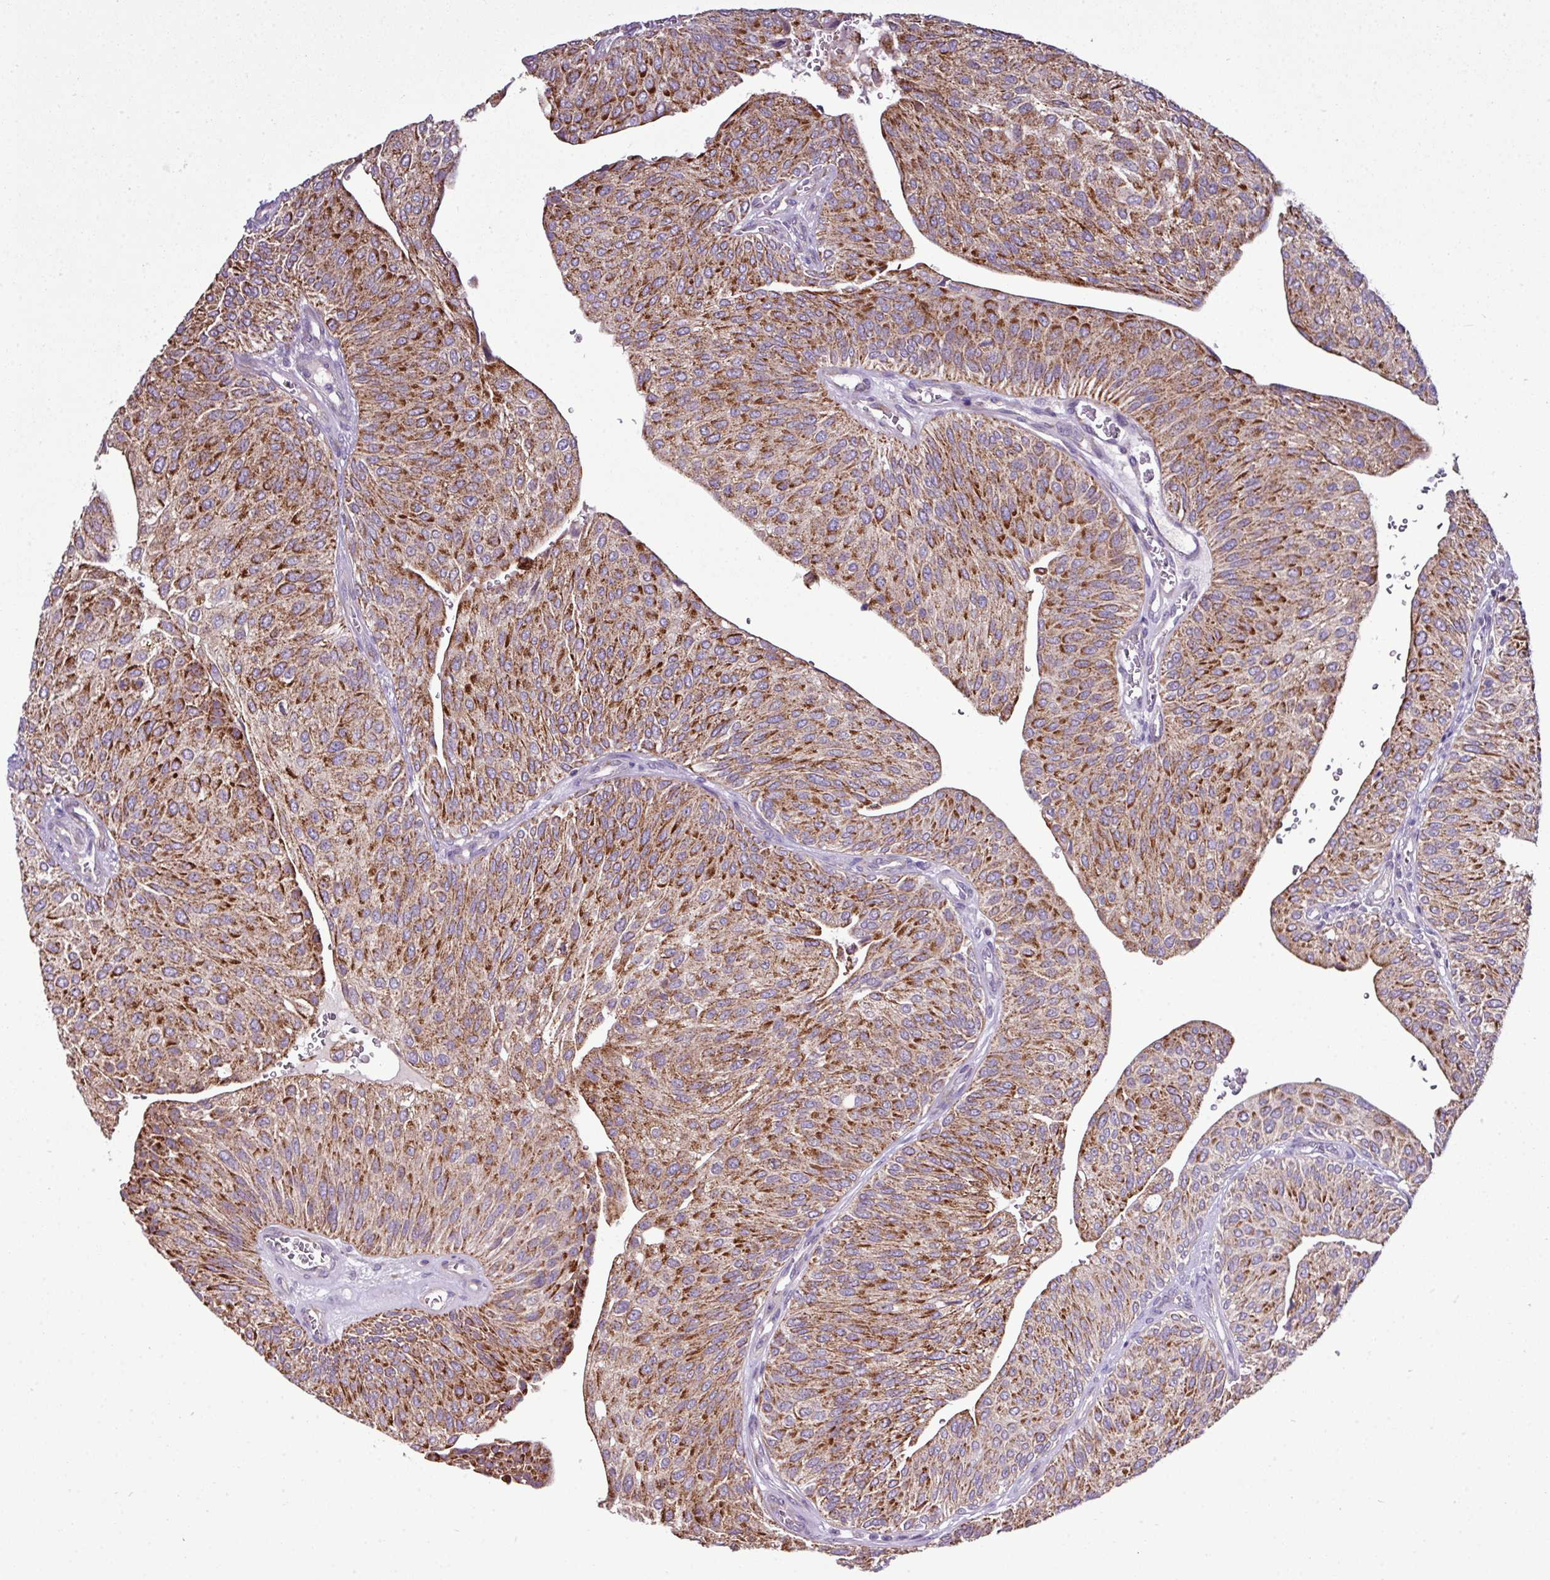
{"staining": {"intensity": "strong", "quantity": ">75%", "location": "cytoplasmic/membranous"}, "tissue": "urothelial cancer", "cell_type": "Tumor cells", "image_type": "cancer", "snomed": [{"axis": "morphology", "description": "Urothelial carcinoma, NOS"}, {"axis": "topography", "description": "Urinary bladder"}], "caption": "High-magnification brightfield microscopy of transitional cell carcinoma stained with DAB (brown) and counterstained with hematoxylin (blue). tumor cells exhibit strong cytoplasmic/membranous positivity is identified in approximately>75% of cells.", "gene": "AGAP5", "patient": {"sex": "male", "age": 67}}